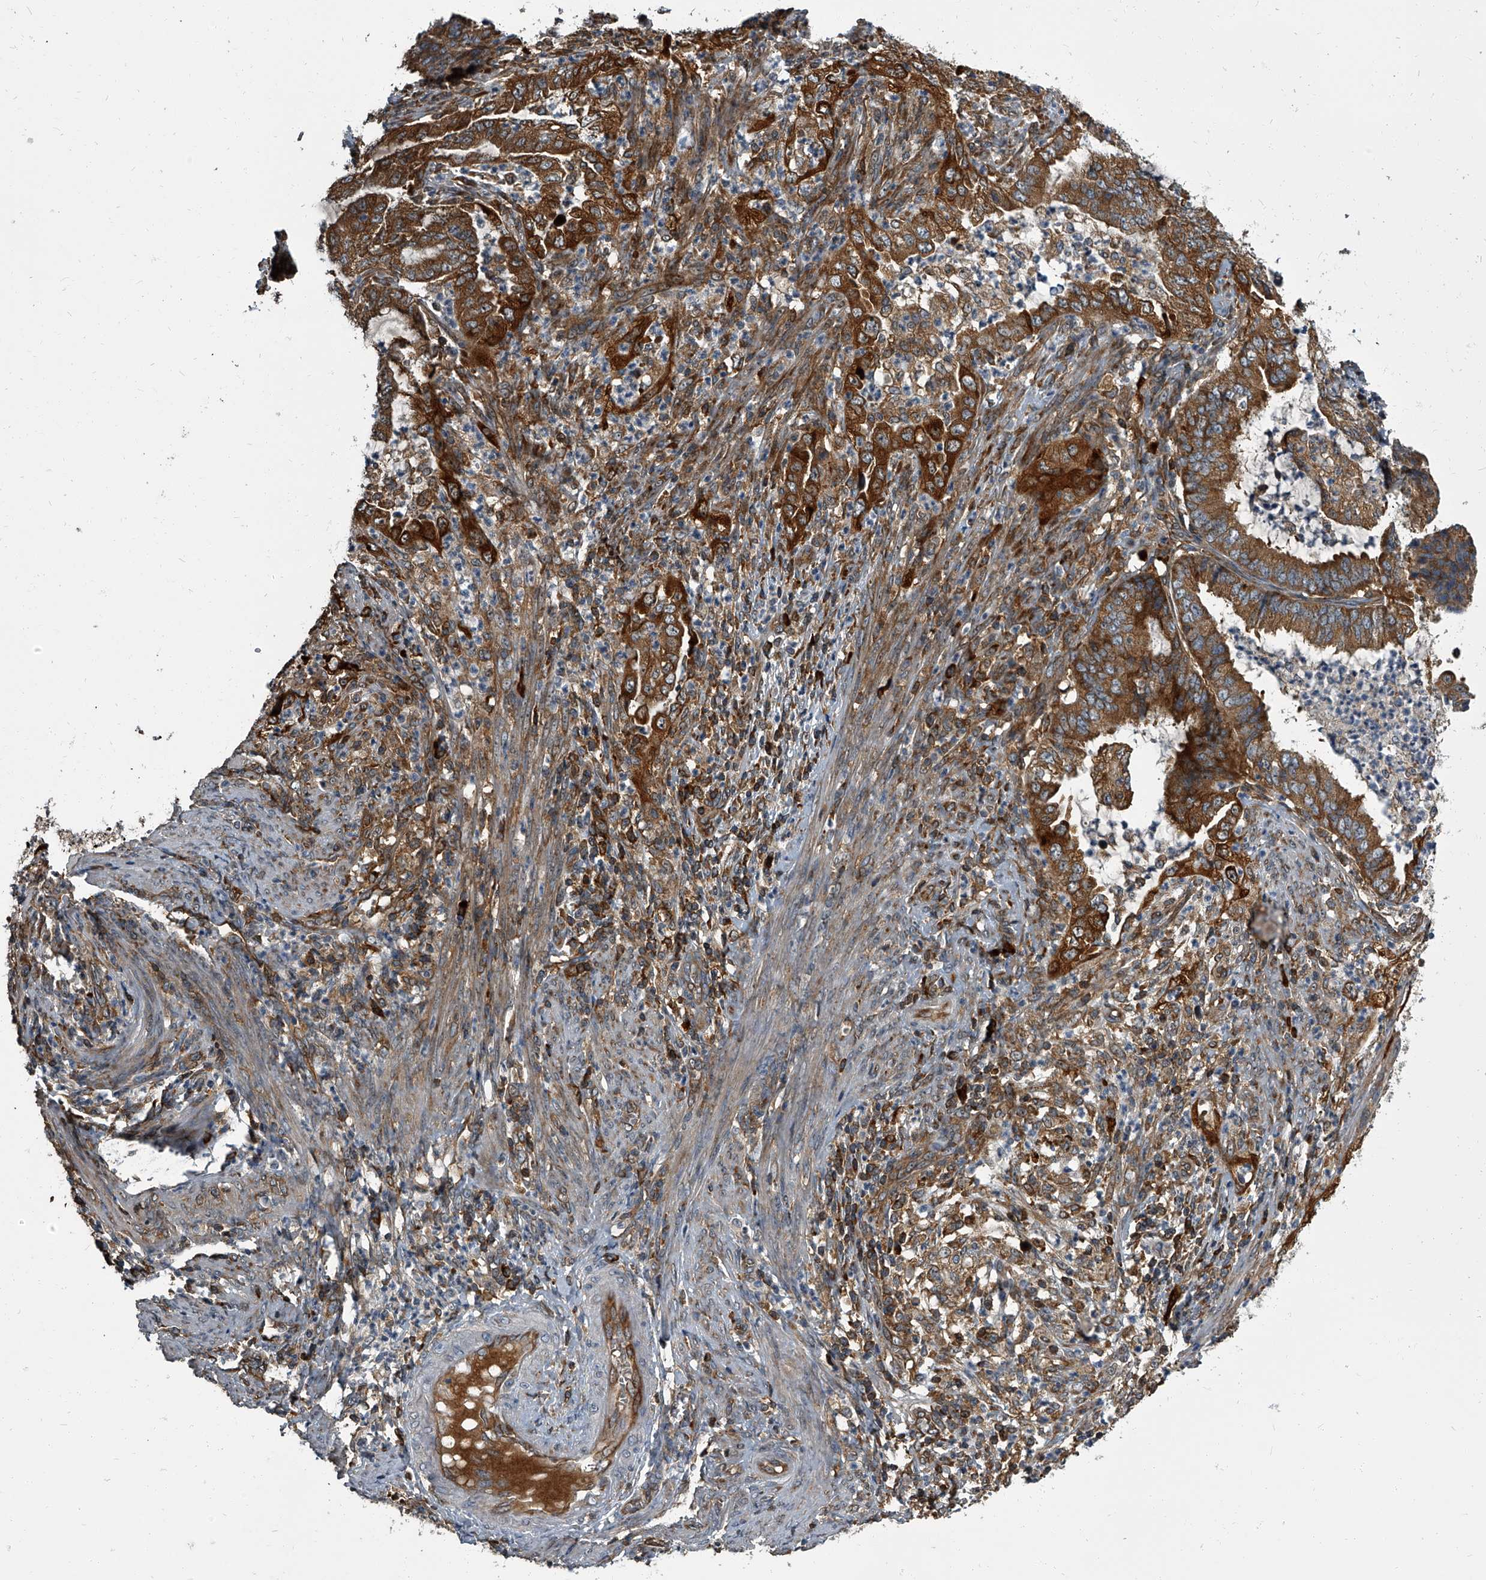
{"staining": {"intensity": "strong", "quantity": ">75%", "location": "cytoplasmic/membranous"}, "tissue": "endometrial cancer", "cell_type": "Tumor cells", "image_type": "cancer", "snomed": [{"axis": "morphology", "description": "Adenocarcinoma, NOS"}, {"axis": "topography", "description": "Endometrium"}], "caption": "Endometrial cancer (adenocarcinoma) stained with immunohistochemistry demonstrates strong cytoplasmic/membranous expression in about >75% of tumor cells. The protein of interest is stained brown, and the nuclei are stained in blue (DAB (3,3'-diaminobenzidine) IHC with brightfield microscopy, high magnification).", "gene": "CDV3", "patient": {"sex": "female", "age": 51}}